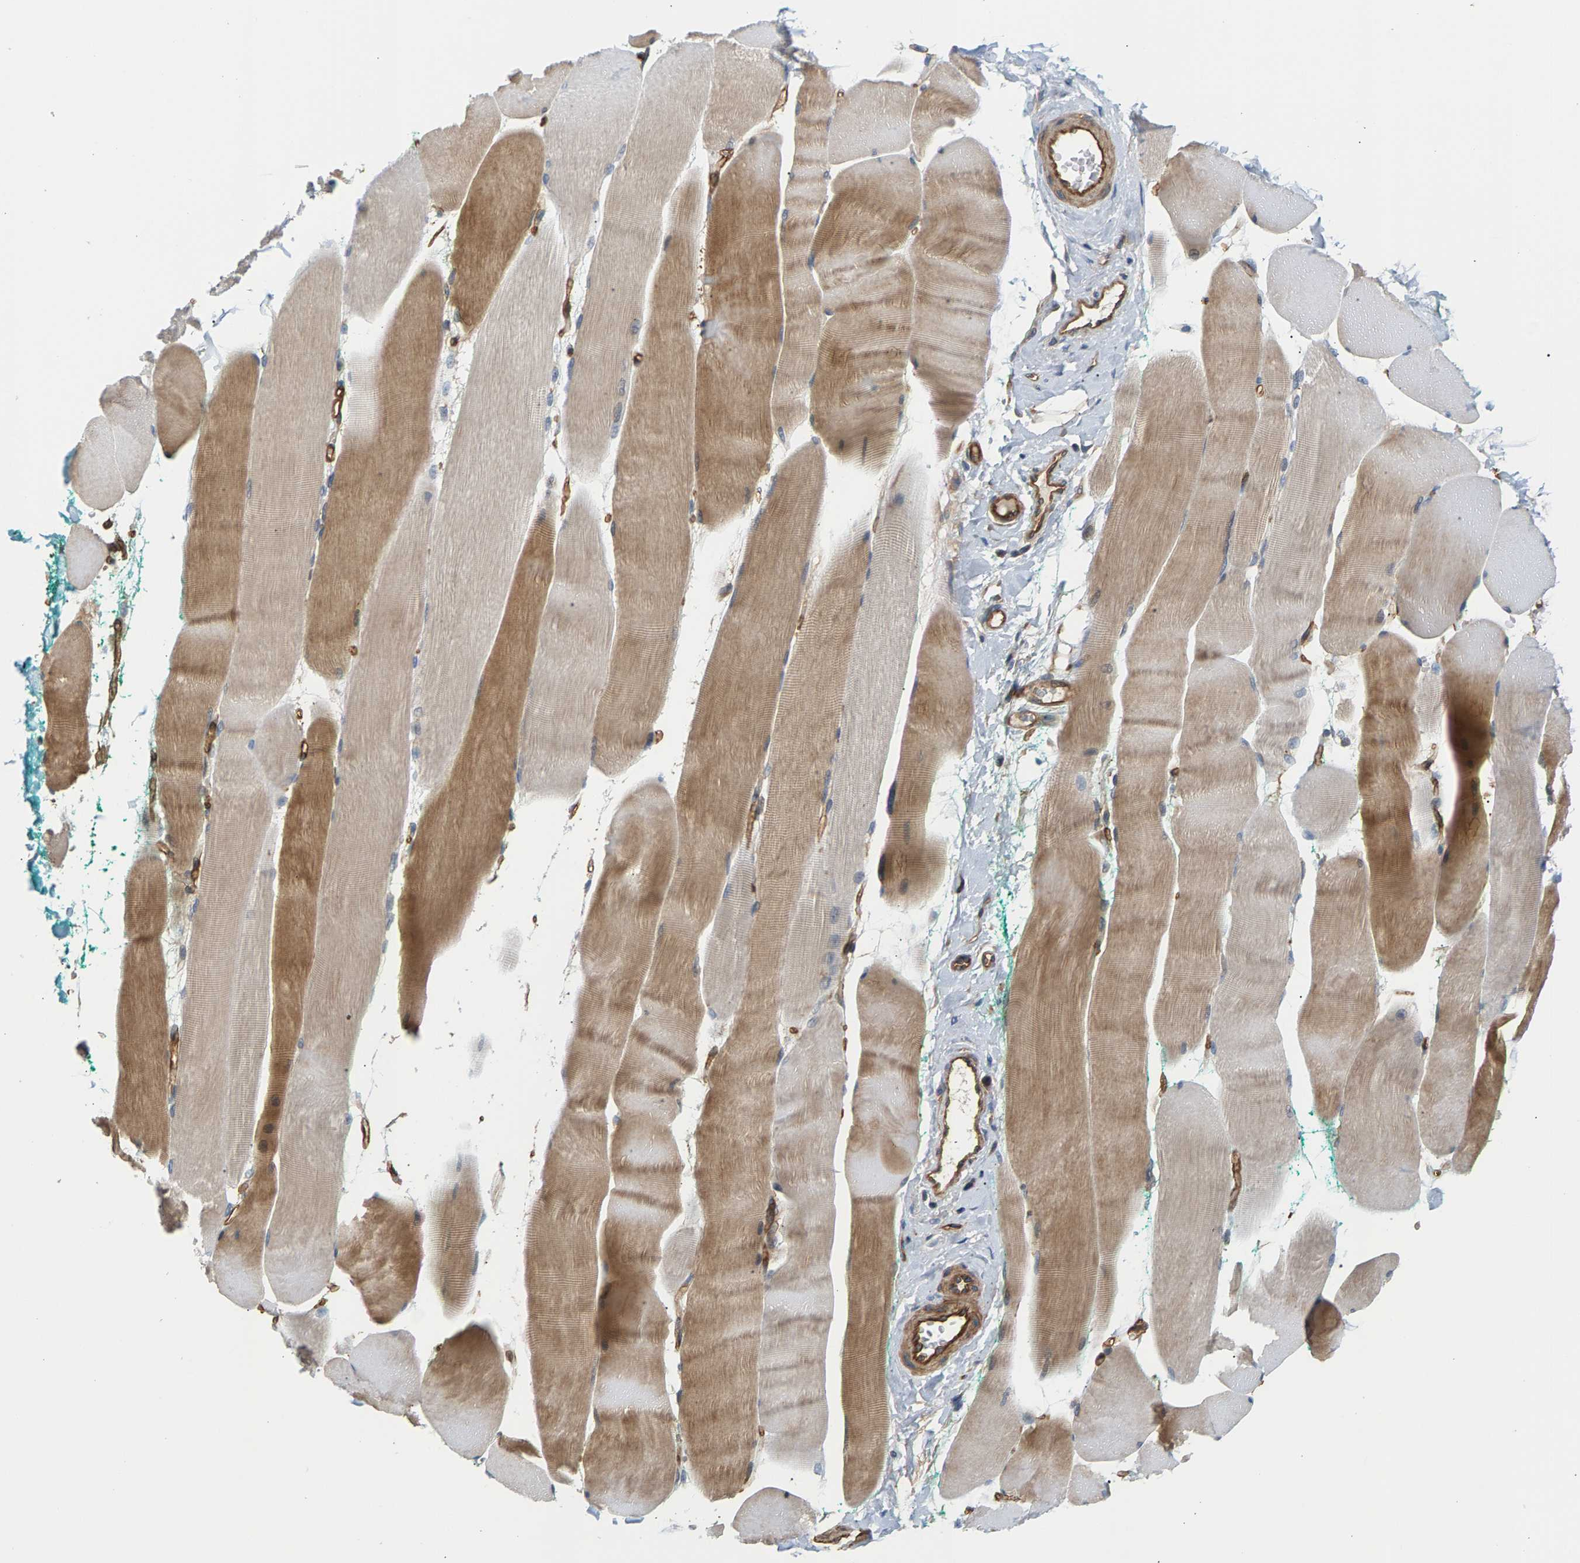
{"staining": {"intensity": "moderate", "quantity": "25%-75%", "location": "cytoplasmic/membranous"}, "tissue": "skeletal muscle", "cell_type": "Myocytes", "image_type": "normal", "snomed": [{"axis": "morphology", "description": "Normal tissue, NOS"}, {"axis": "morphology", "description": "Squamous cell carcinoma, NOS"}, {"axis": "topography", "description": "Skeletal muscle"}], "caption": "This histopathology image shows IHC staining of benign human skeletal muscle, with medium moderate cytoplasmic/membranous positivity in about 25%-75% of myocytes.", "gene": "KRTAP27", "patient": {"sex": "male", "age": 51}}